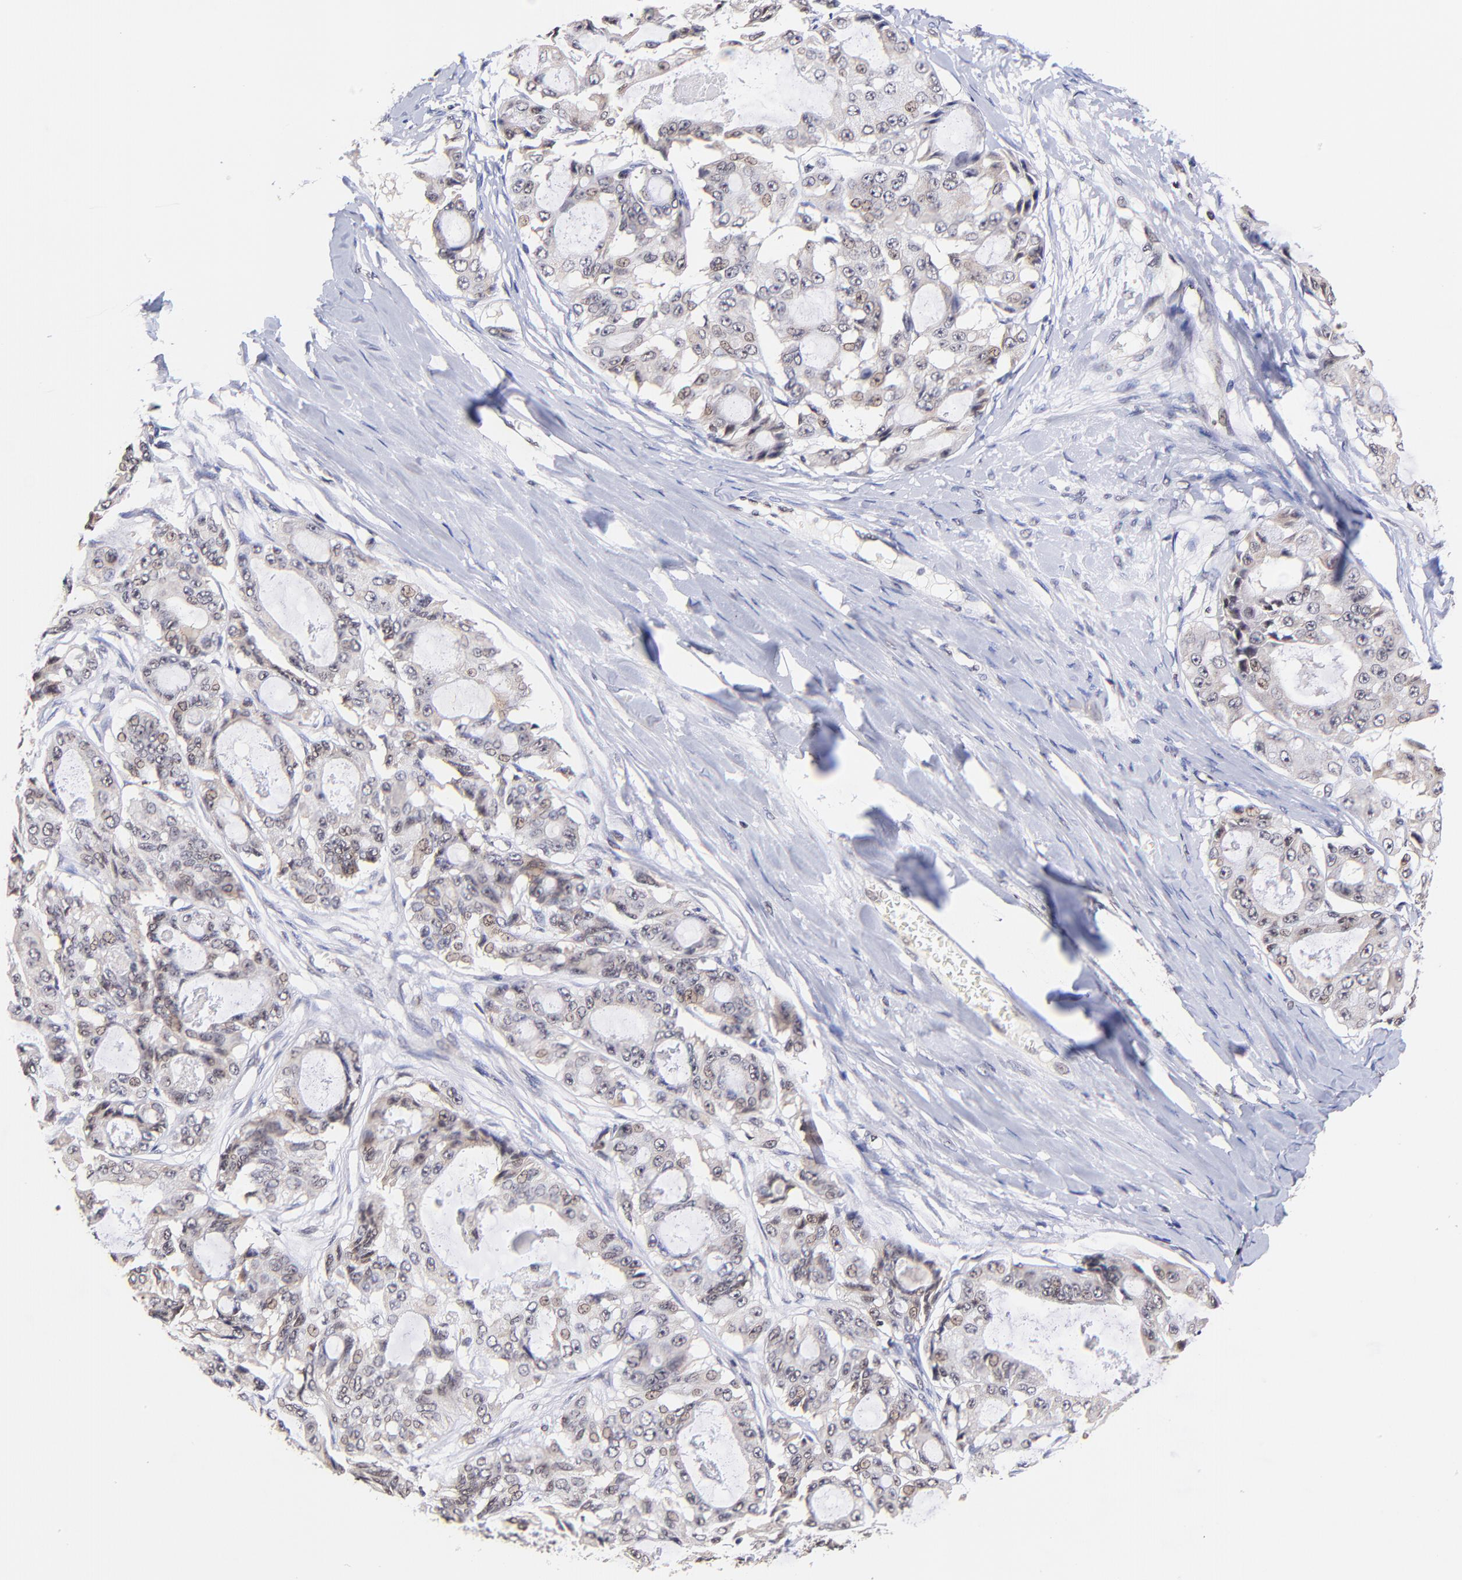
{"staining": {"intensity": "weak", "quantity": ">75%", "location": "cytoplasmic/membranous,nuclear"}, "tissue": "ovarian cancer", "cell_type": "Tumor cells", "image_type": "cancer", "snomed": [{"axis": "morphology", "description": "Carcinoma, endometroid"}, {"axis": "topography", "description": "Ovary"}], "caption": "Weak cytoplasmic/membranous and nuclear positivity for a protein is identified in approximately >75% of tumor cells of endometroid carcinoma (ovarian) using immunohistochemistry.", "gene": "WDR25", "patient": {"sex": "female", "age": 61}}